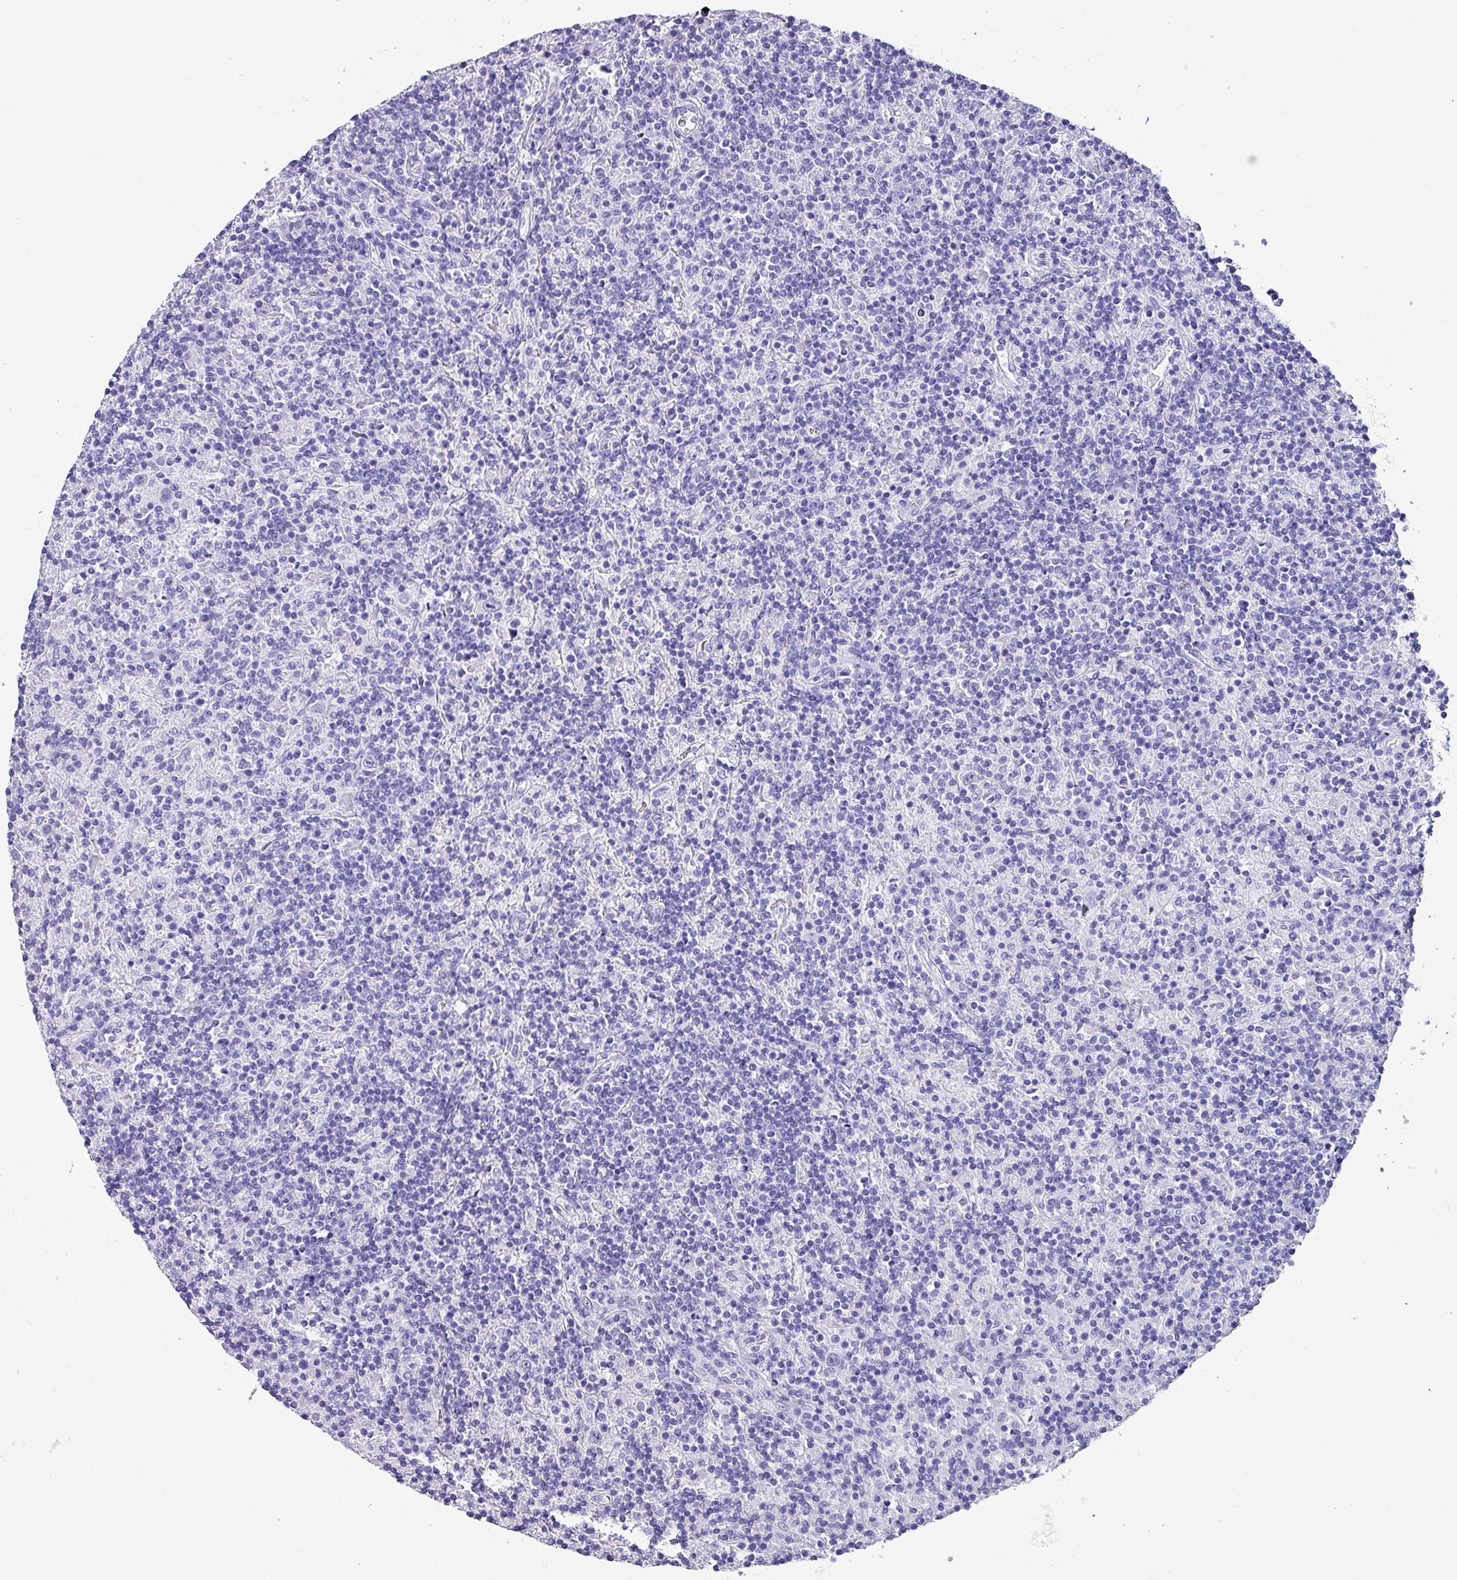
{"staining": {"intensity": "negative", "quantity": "none", "location": "none"}, "tissue": "lymphoma", "cell_type": "Tumor cells", "image_type": "cancer", "snomed": [{"axis": "morphology", "description": "Hodgkin's disease, NOS"}, {"axis": "topography", "description": "Lymph node"}], "caption": "There is no significant expression in tumor cells of Hodgkin's disease.", "gene": "KRT6C", "patient": {"sex": "male", "age": 70}}